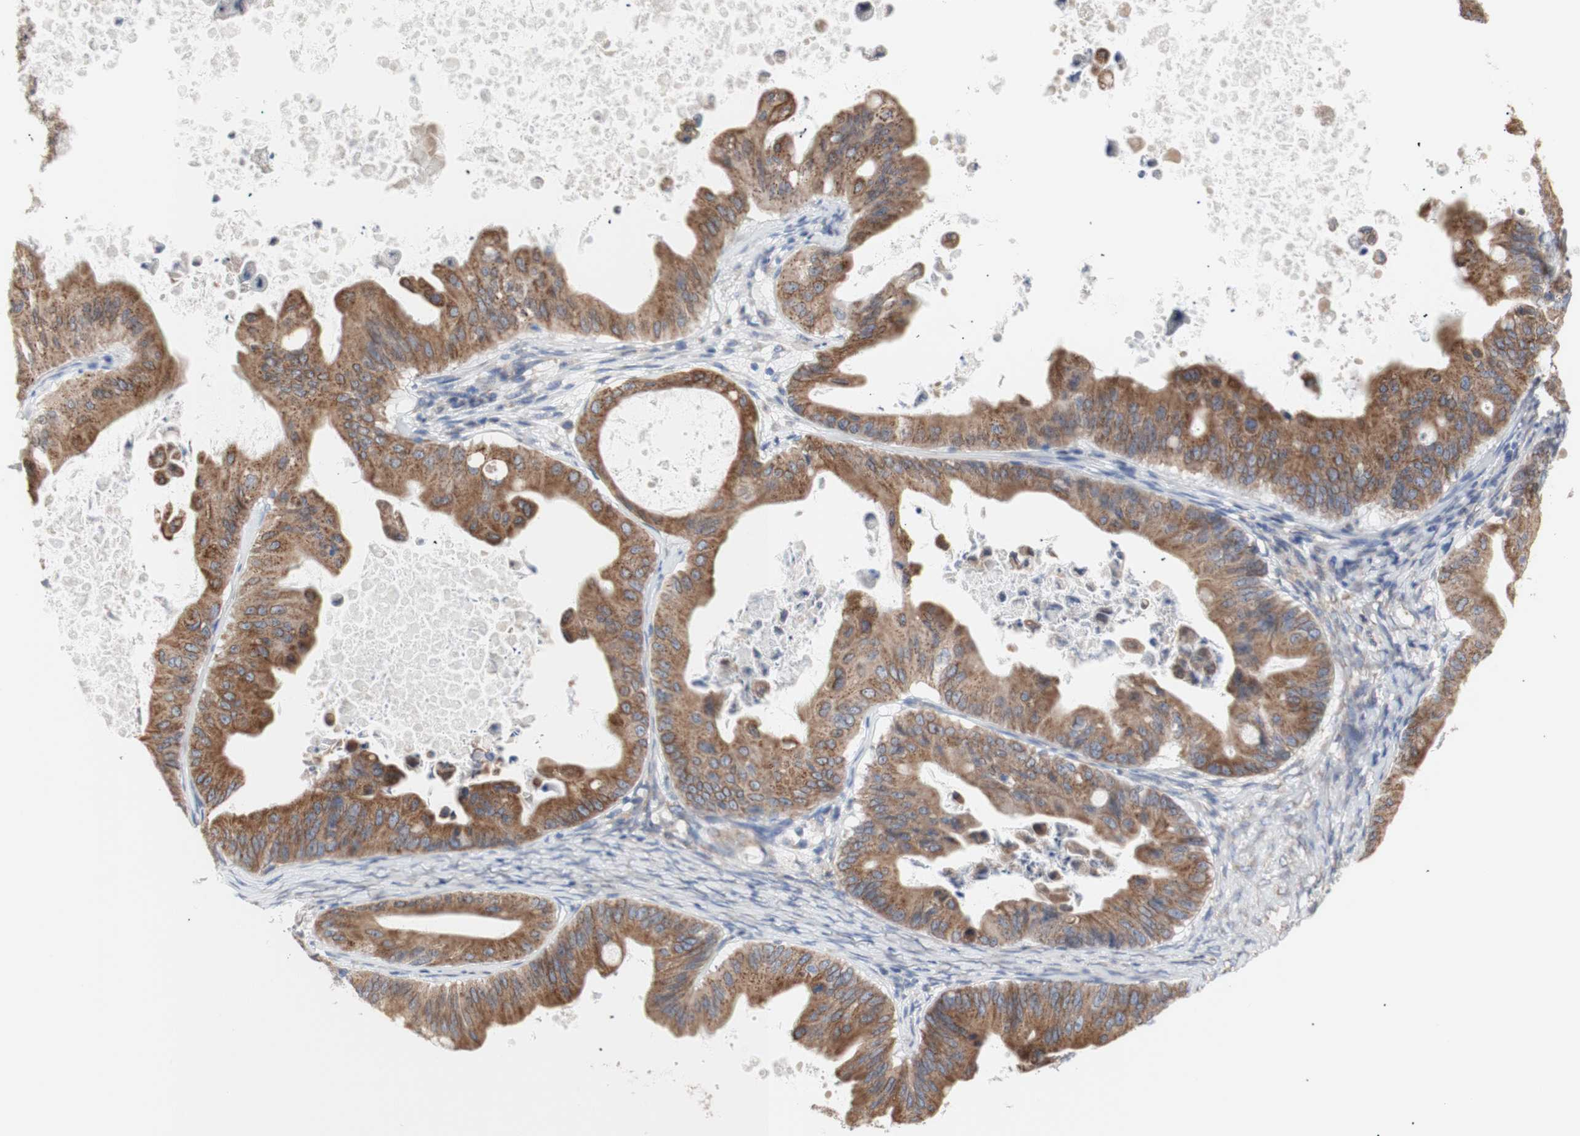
{"staining": {"intensity": "moderate", "quantity": ">75%", "location": "cytoplasmic/membranous"}, "tissue": "ovarian cancer", "cell_type": "Tumor cells", "image_type": "cancer", "snomed": [{"axis": "morphology", "description": "Cystadenocarcinoma, mucinous, NOS"}, {"axis": "topography", "description": "Ovary"}], "caption": "Mucinous cystadenocarcinoma (ovarian) stained for a protein (brown) shows moderate cytoplasmic/membranous positive positivity in approximately >75% of tumor cells.", "gene": "ERLIN1", "patient": {"sex": "female", "age": 37}}